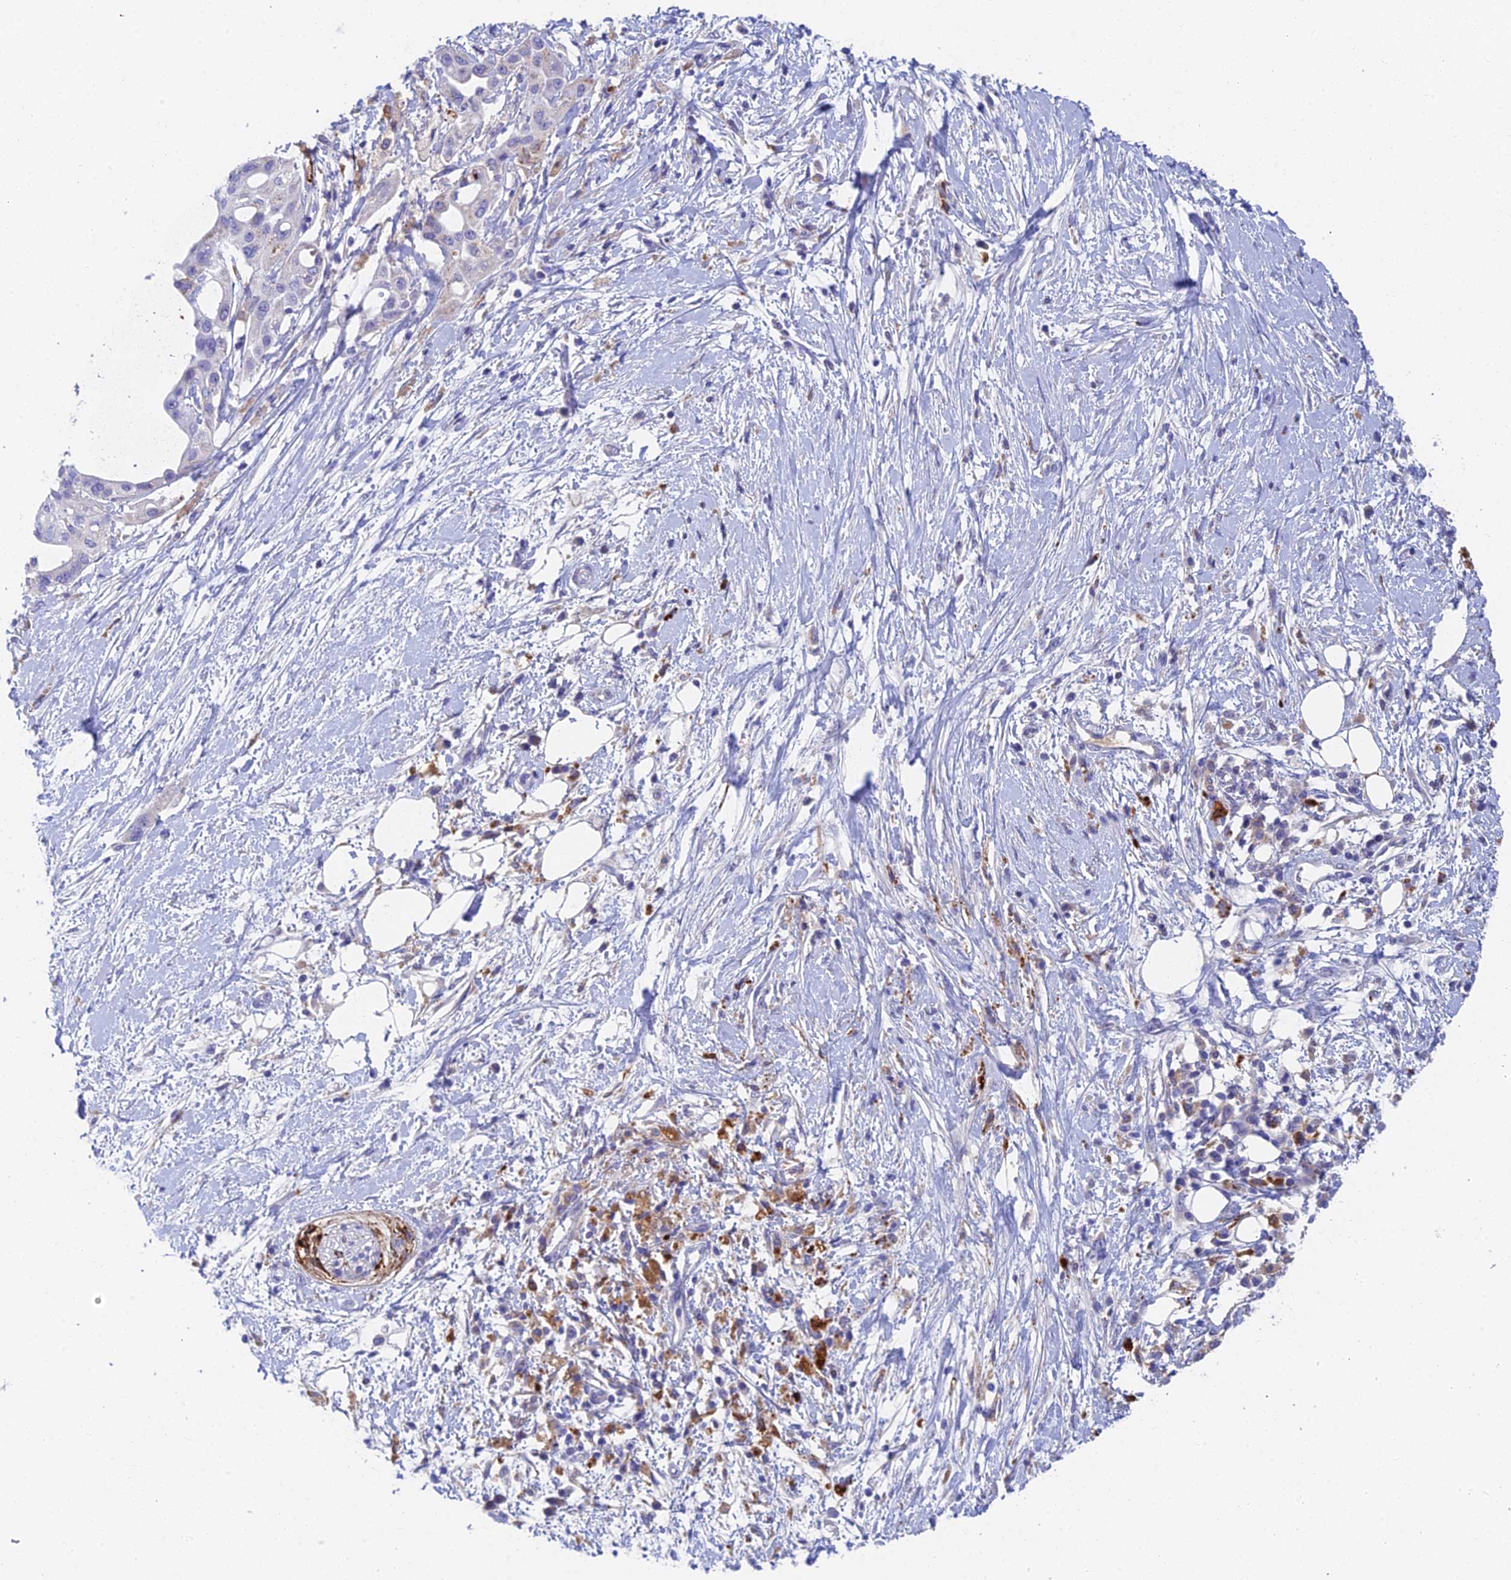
{"staining": {"intensity": "negative", "quantity": "none", "location": "none"}, "tissue": "pancreatic cancer", "cell_type": "Tumor cells", "image_type": "cancer", "snomed": [{"axis": "morphology", "description": "Adenocarcinoma, NOS"}, {"axis": "topography", "description": "Pancreas"}], "caption": "The photomicrograph demonstrates no significant positivity in tumor cells of adenocarcinoma (pancreatic).", "gene": "ADAMTS13", "patient": {"sex": "male", "age": 68}}